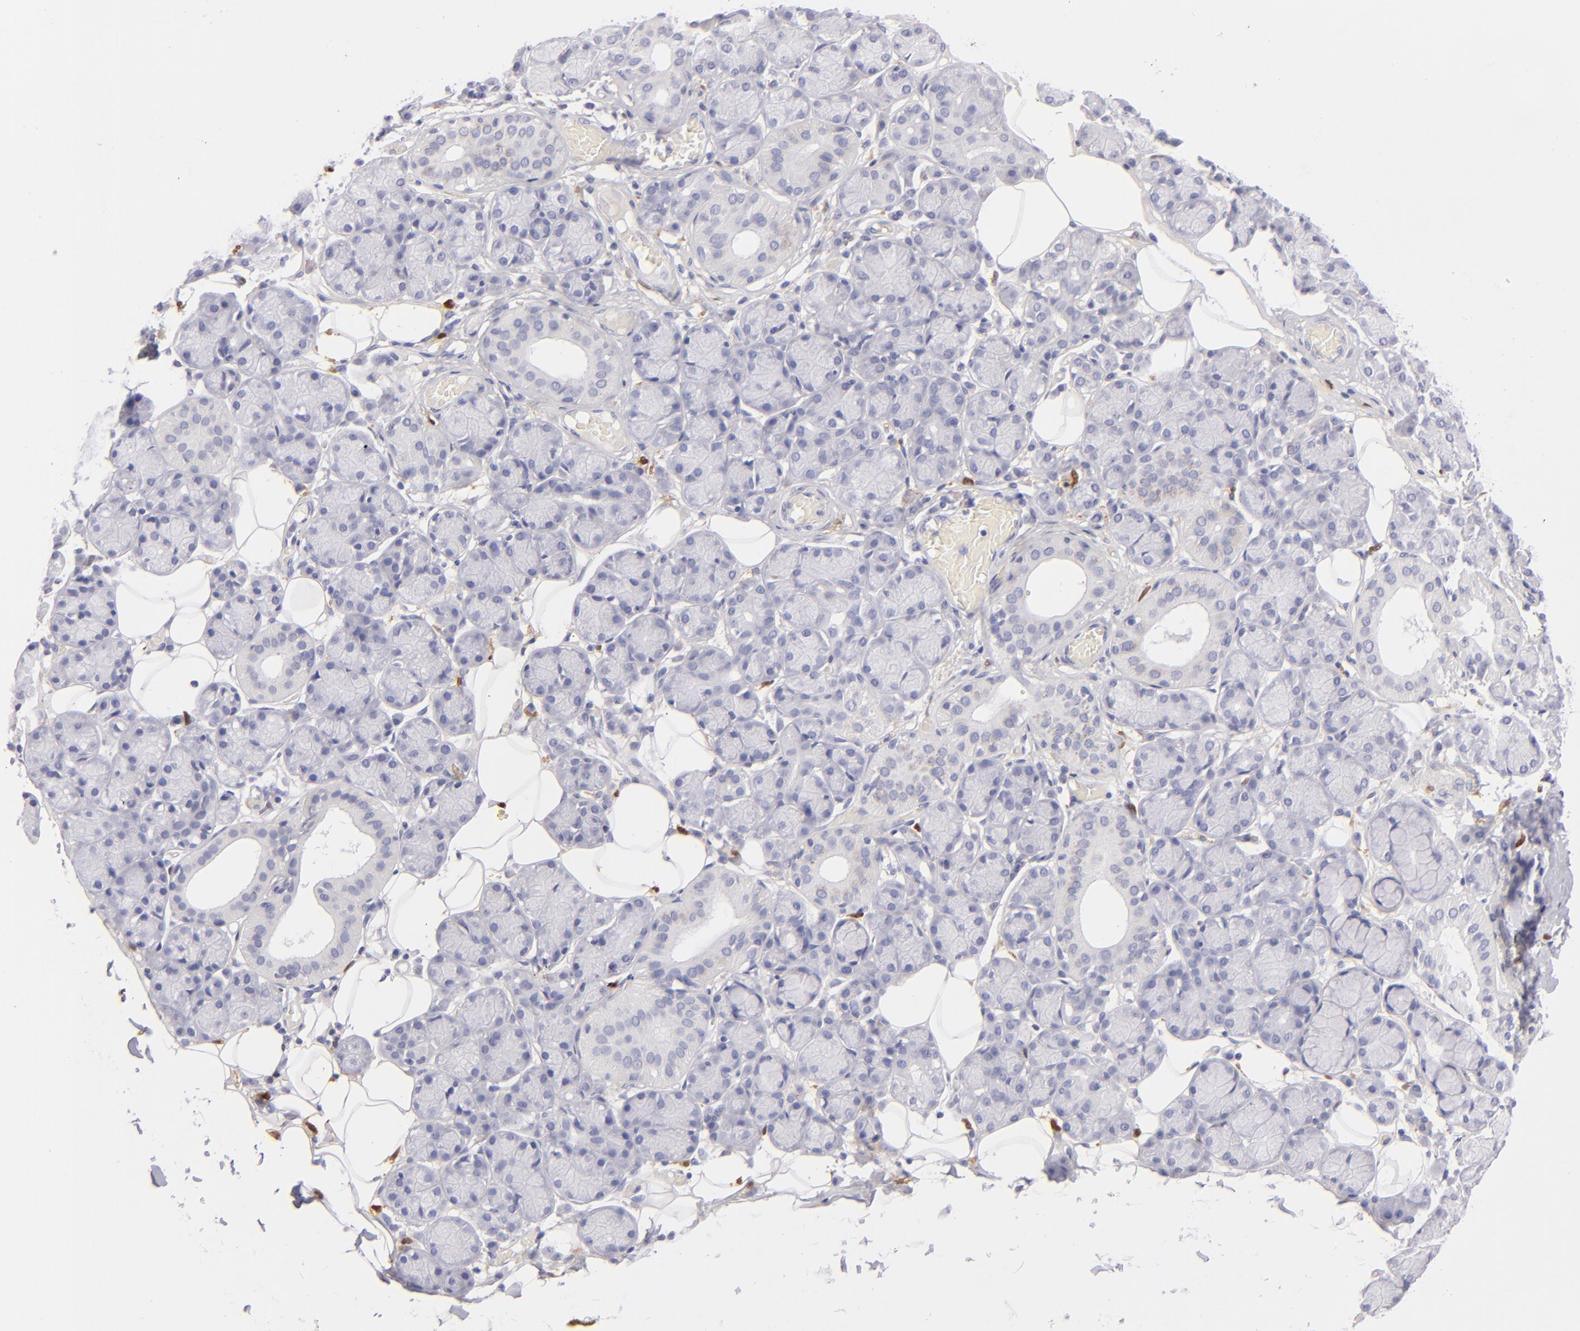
{"staining": {"intensity": "negative", "quantity": "none", "location": "none"}, "tissue": "salivary gland", "cell_type": "Glandular cells", "image_type": "normal", "snomed": [{"axis": "morphology", "description": "Normal tissue, NOS"}, {"axis": "topography", "description": "Salivary gland"}], "caption": "IHC of unremarkable human salivary gland exhibits no expression in glandular cells.", "gene": "F13A1", "patient": {"sex": "male", "age": 54}}